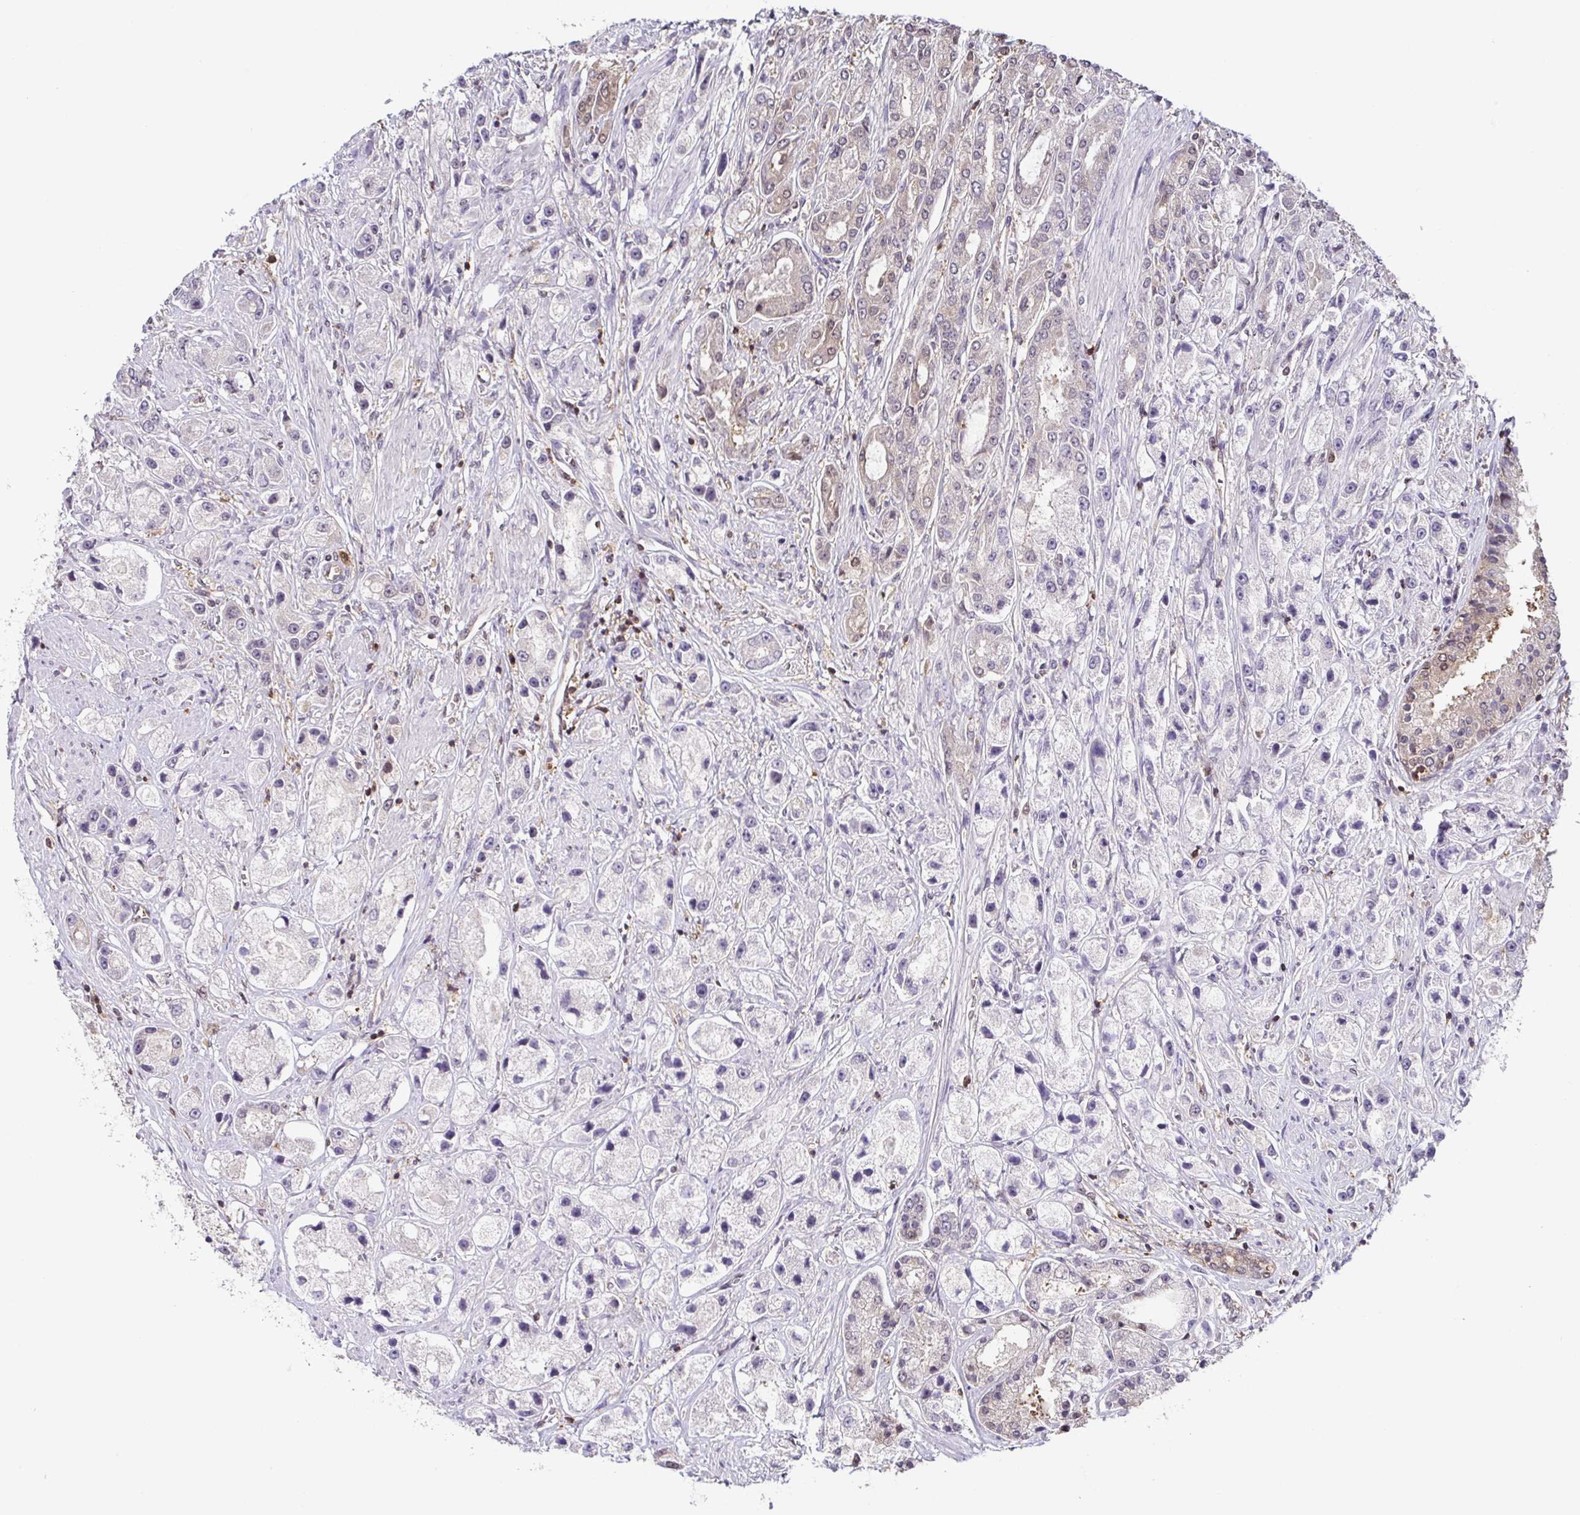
{"staining": {"intensity": "negative", "quantity": "none", "location": "none"}, "tissue": "prostate cancer", "cell_type": "Tumor cells", "image_type": "cancer", "snomed": [{"axis": "morphology", "description": "Adenocarcinoma, High grade"}, {"axis": "topography", "description": "Prostate"}], "caption": "Prostate cancer (adenocarcinoma (high-grade)) was stained to show a protein in brown. There is no significant positivity in tumor cells.", "gene": "PSMB9", "patient": {"sex": "male", "age": 67}}